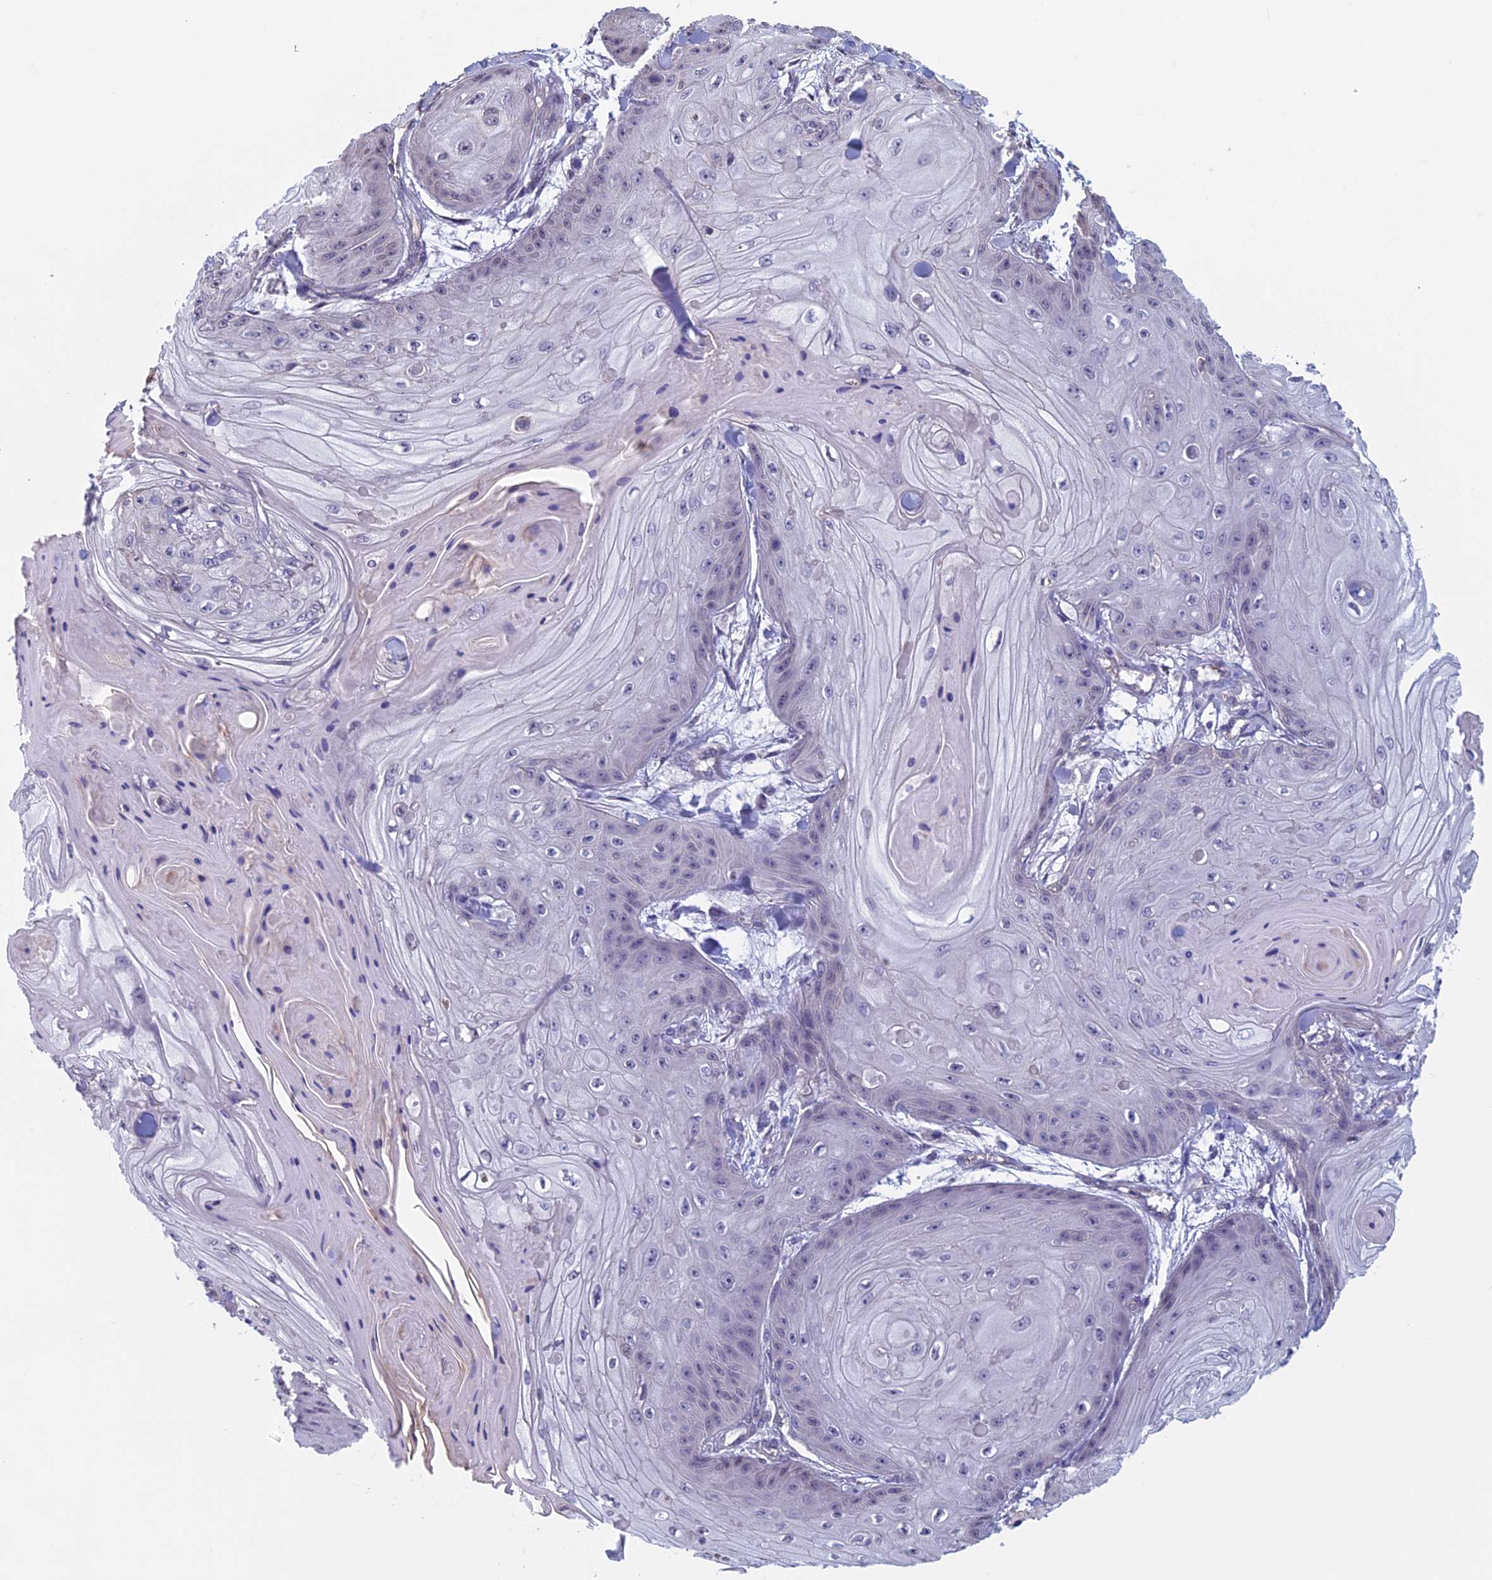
{"staining": {"intensity": "negative", "quantity": "none", "location": "none"}, "tissue": "skin cancer", "cell_type": "Tumor cells", "image_type": "cancer", "snomed": [{"axis": "morphology", "description": "Squamous cell carcinoma, NOS"}, {"axis": "topography", "description": "Skin"}], "caption": "Immunohistochemistry of skin squamous cell carcinoma reveals no expression in tumor cells.", "gene": "SLC1A6", "patient": {"sex": "male", "age": 74}}